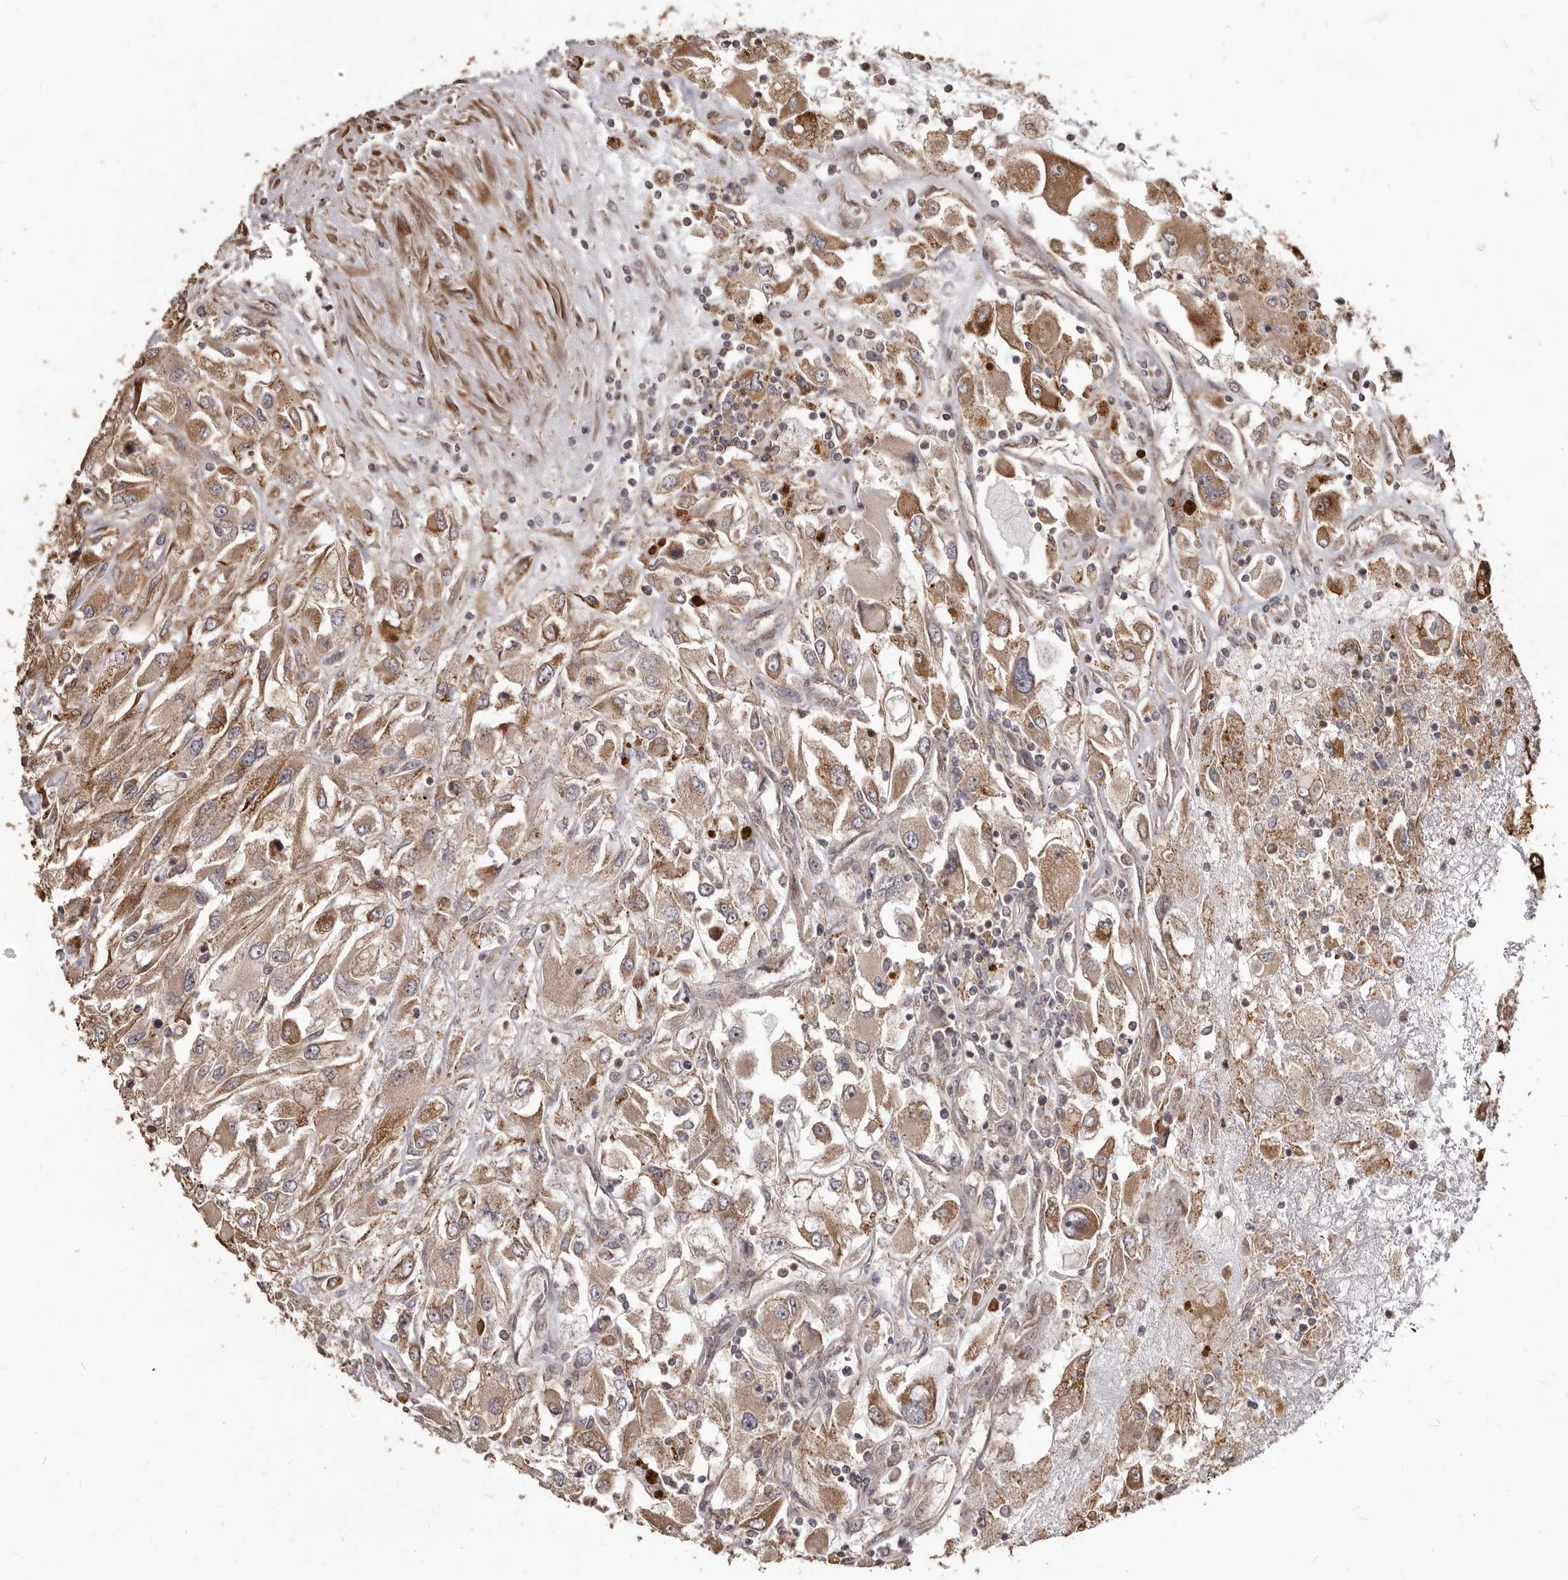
{"staining": {"intensity": "moderate", "quantity": ">75%", "location": "cytoplasmic/membranous"}, "tissue": "renal cancer", "cell_type": "Tumor cells", "image_type": "cancer", "snomed": [{"axis": "morphology", "description": "Adenocarcinoma, NOS"}, {"axis": "topography", "description": "Kidney"}], "caption": "High-magnification brightfield microscopy of renal cancer (adenocarcinoma) stained with DAB (3,3'-diaminobenzidine) (brown) and counterstained with hematoxylin (blue). tumor cells exhibit moderate cytoplasmic/membranous positivity is identified in about>75% of cells.", "gene": "MTO1", "patient": {"sex": "female", "age": 52}}